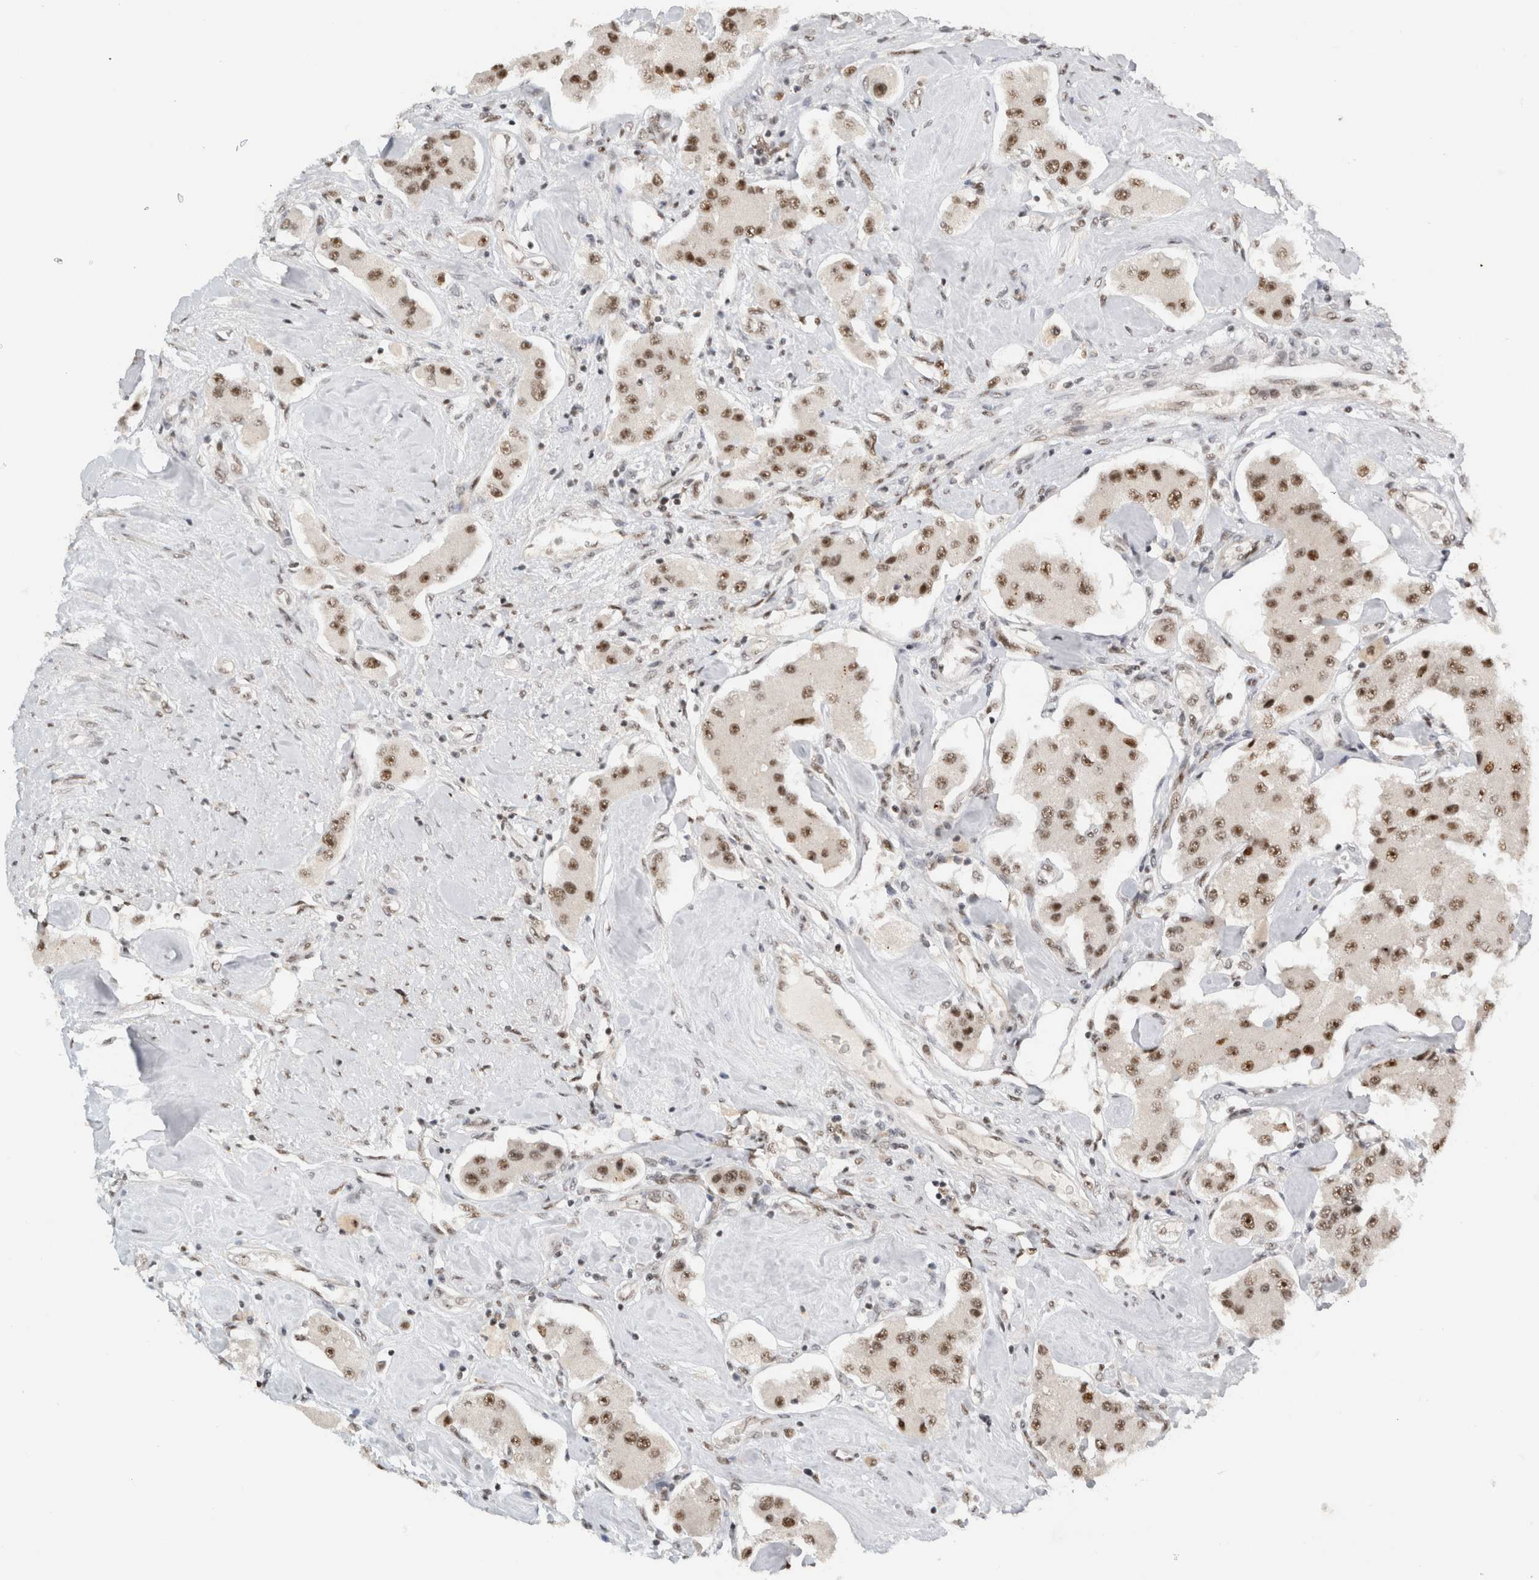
{"staining": {"intensity": "moderate", "quantity": ">75%", "location": "nuclear"}, "tissue": "carcinoid", "cell_type": "Tumor cells", "image_type": "cancer", "snomed": [{"axis": "morphology", "description": "Carcinoid, malignant, NOS"}, {"axis": "topography", "description": "Pancreas"}], "caption": "Carcinoid stained for a protein (brown) reveals moderate nuclear positive expression in approximately >75% of tumor cells.", "gene": "EBNA1BP2", "patient": {"sex": "male", "age": 41}}